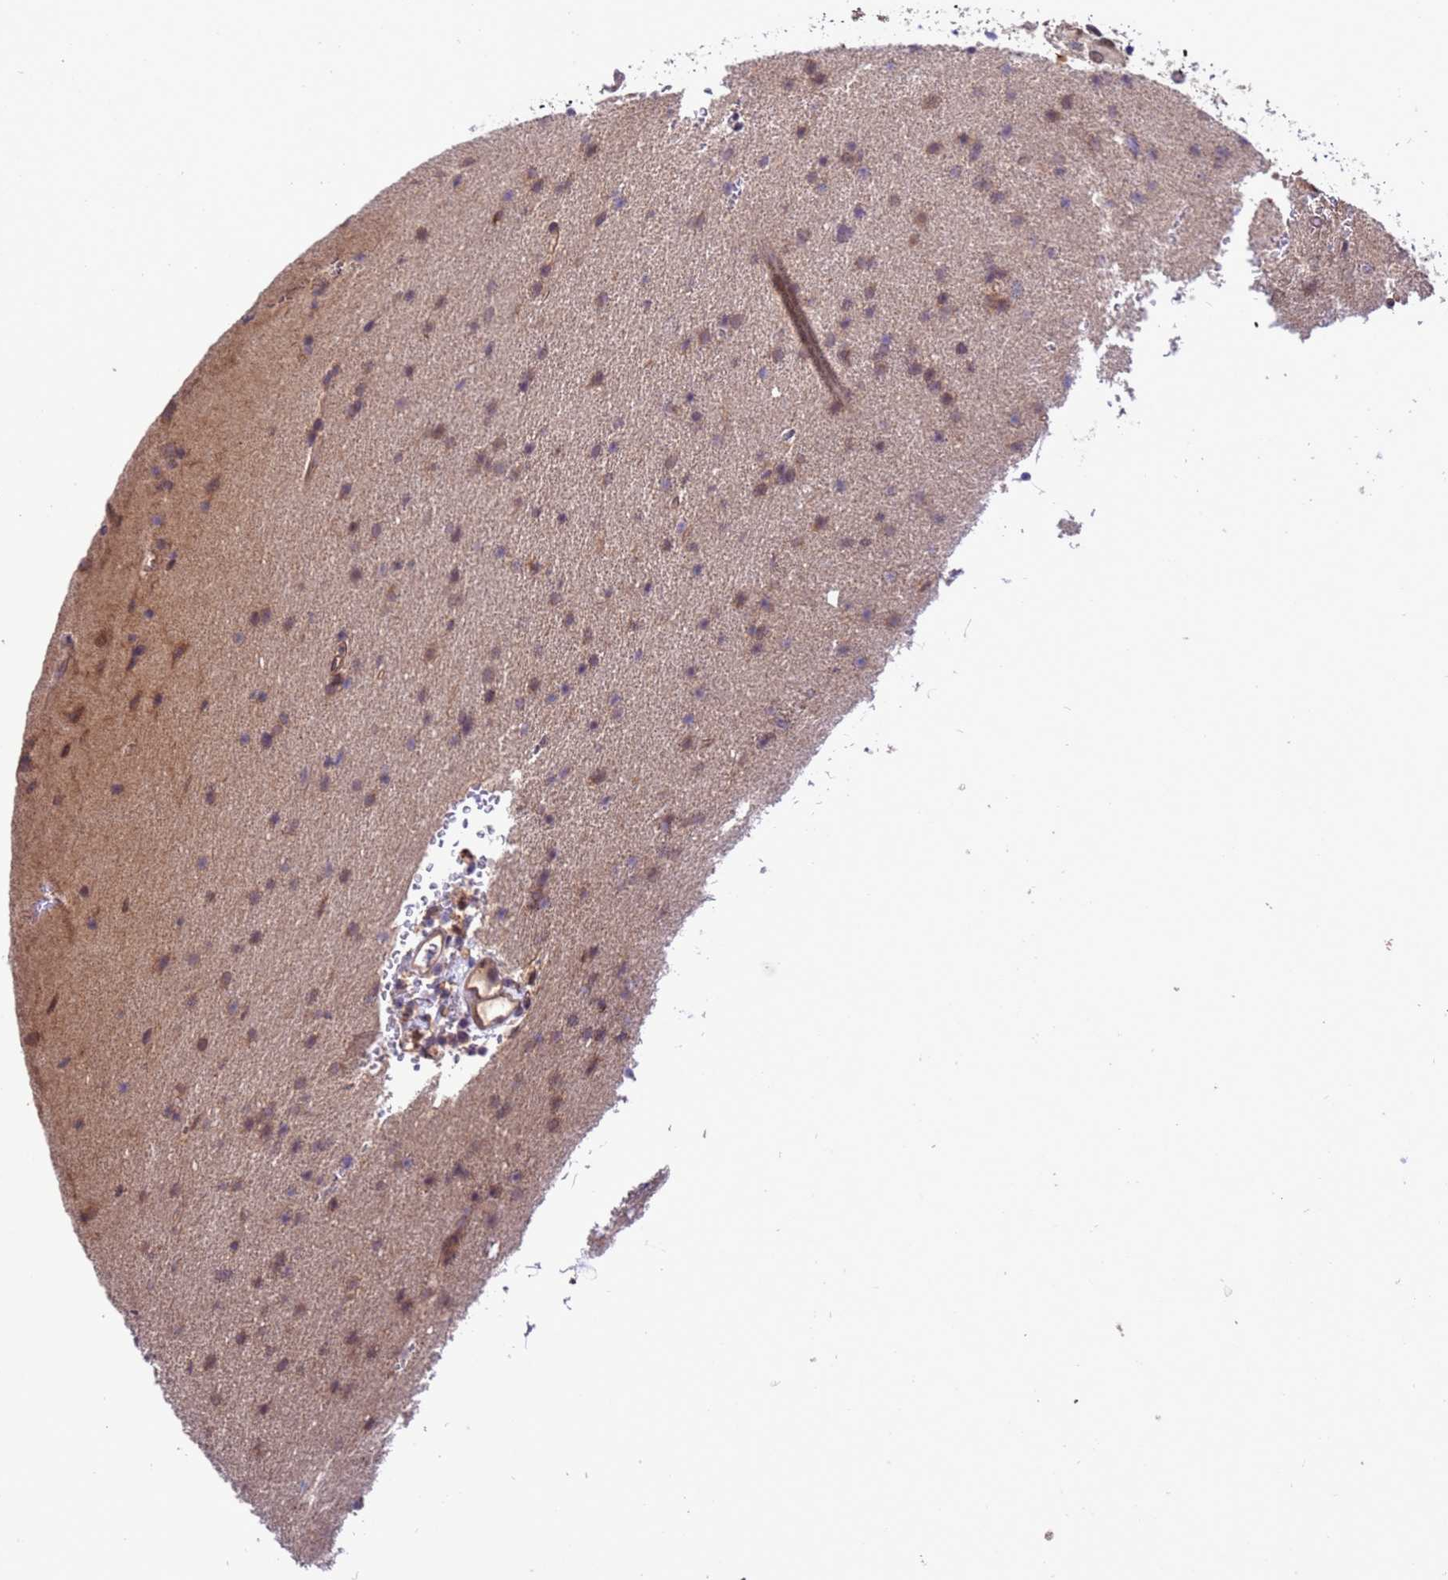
{"staining": {"intensity": "moderate", "quantity": ">75%", "location": "cytoplasmic/membranous,nuclear"}, "tissue": "glioma", "cell_type": "Tumor cells", "image_type": "cancer", "snomed": [{"axis": "morphology", "description": "Glioma, malignant, High grade"}, {"axis": "topography", "description": "Cerebral cortex"}], "caption": "A histopathology image of human glioma stained for a protein reveals moderate cytoplasmic/membranous and nuclear brown staining in tumor cells.", "gene": "ZFP69B", "patient": {"sex": "female", "age": 36}}